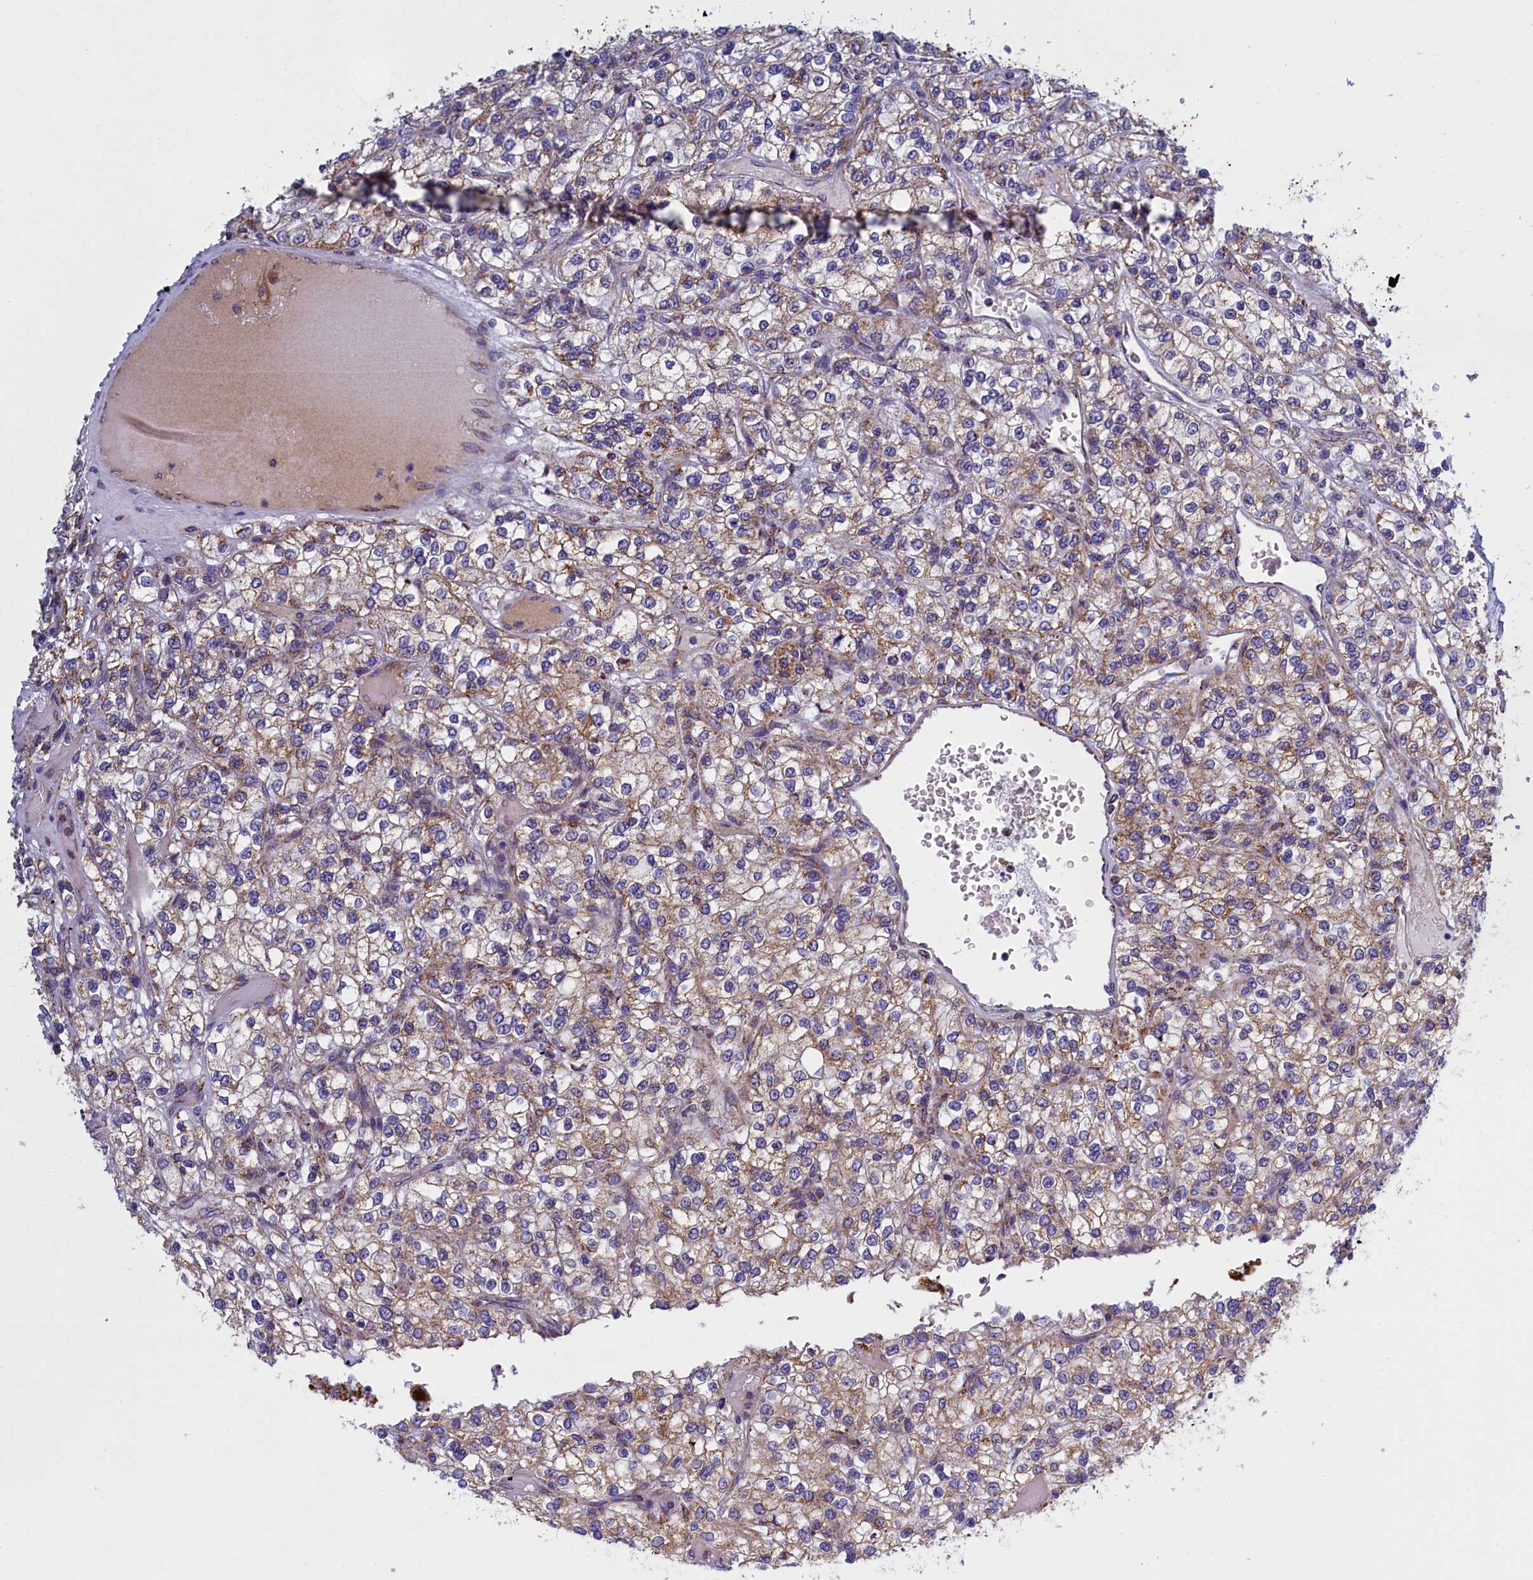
{"staining": {"intensity": "moderate", "quantity": "25%-75%", "location": "cytoplasmic/membranous"}, "tissue": "renal cancer", "cell_type": "Tumor cells", "image_type": "cancer", "snomed": [{"axis": "morphology", "description": "Adenocarcinoma, NOS"}, {"axis": "topography", "description": "Kidney"}], "caption": "The immunohistochemical stain shows moderate cytoplasmic/membranous positivity in tumor cells of renal cancer (adenocarcinoma) tissue.", "gene": "IFT122", "patient": {"sex": "male", "age": 80}}